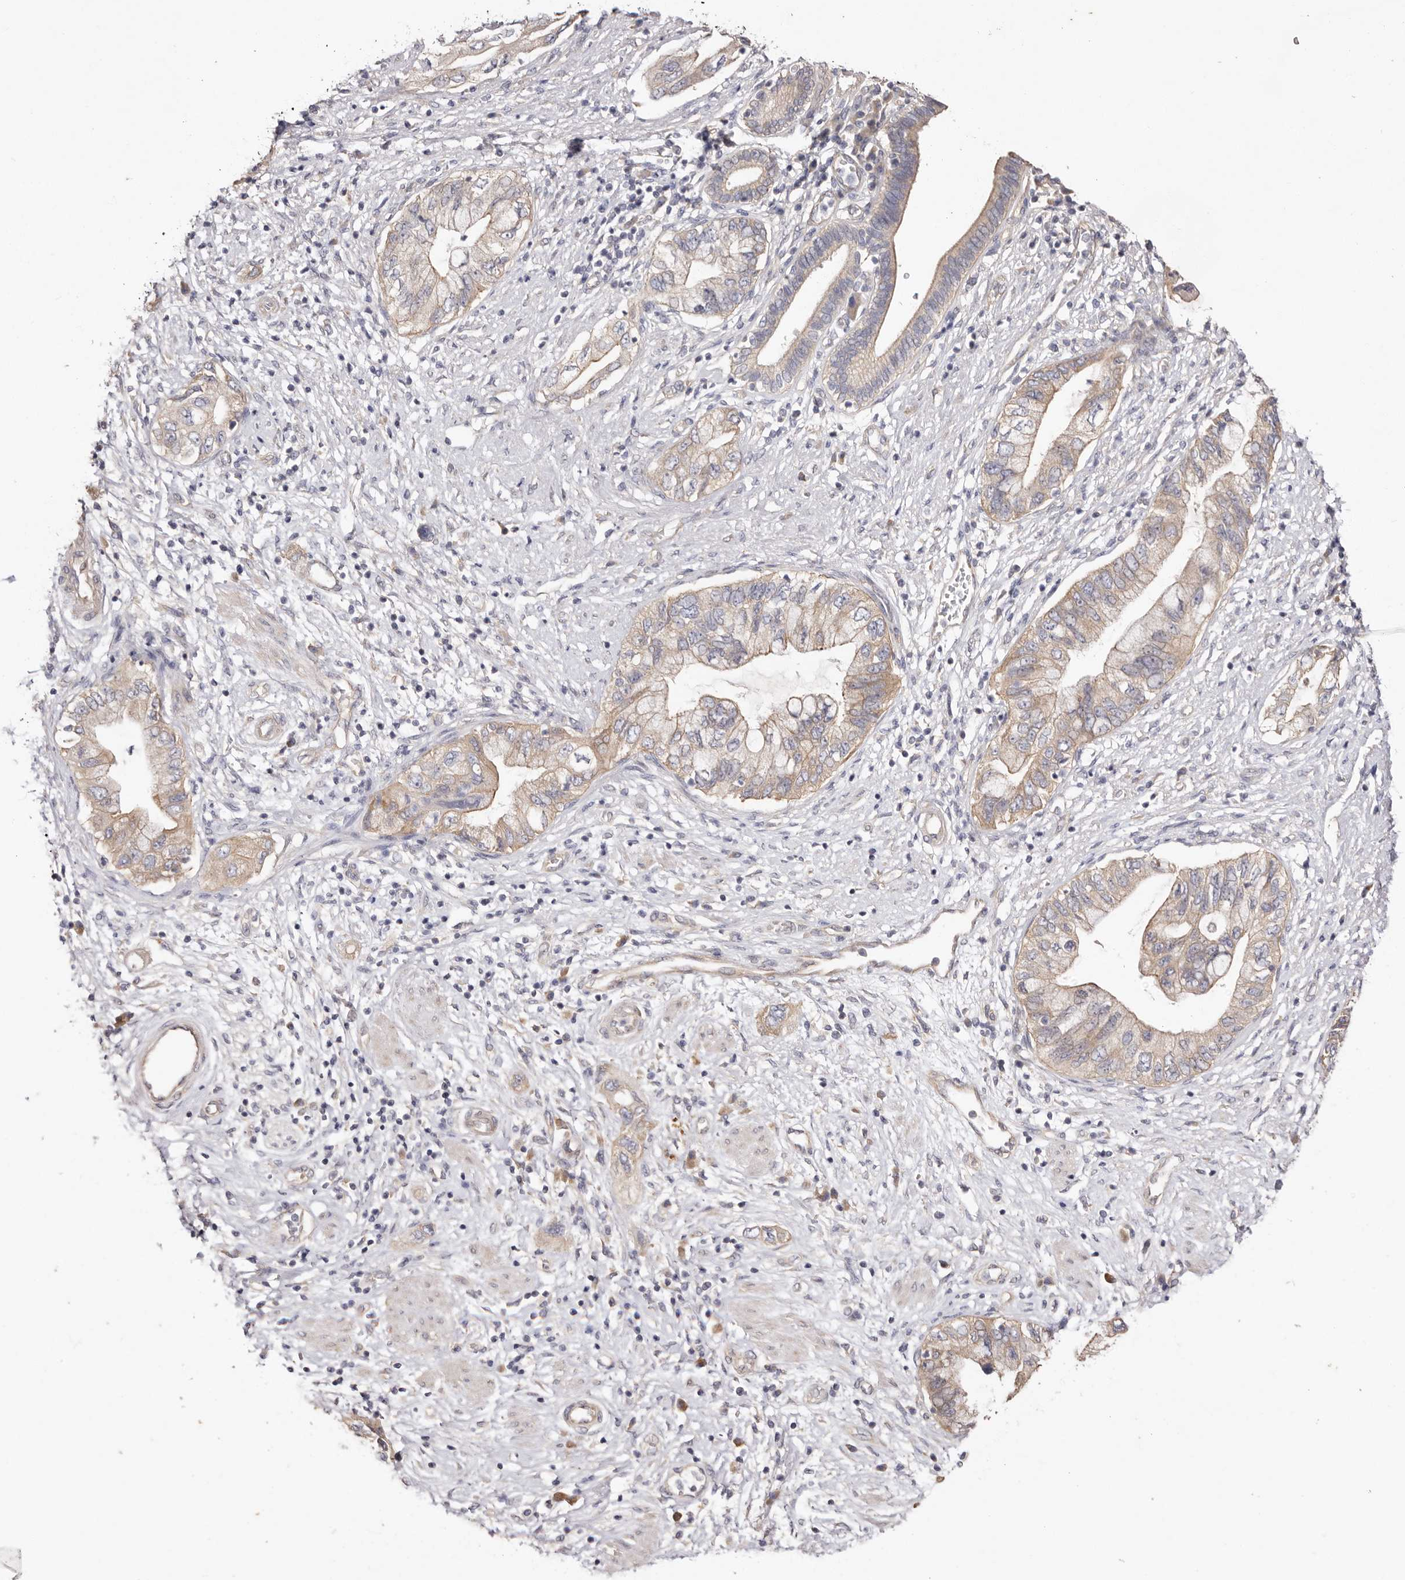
{"staining": {"intensity": "weak", "quantity": ">75%", "location": "cytoplasmic/membranous"}, "tissue": "pancreatic cancer", "cell_type": "Tumor cells", "image_type": "cancer", "snomed": [{"axis": "morphology", "description": "Adenocarcinoma, NOS"}, {"axis": "topography", "description": "Pancreas"}], "caption": "This photomicrograph demonstrates immunohistochemistry staining of human adenocarcinoma (pancreatic), with low weak cytoplasmic/membranous positivity in about >75% of tumor cells.", "gene": "FAM167B", "patient": {"sex": "female", "age": 73}}